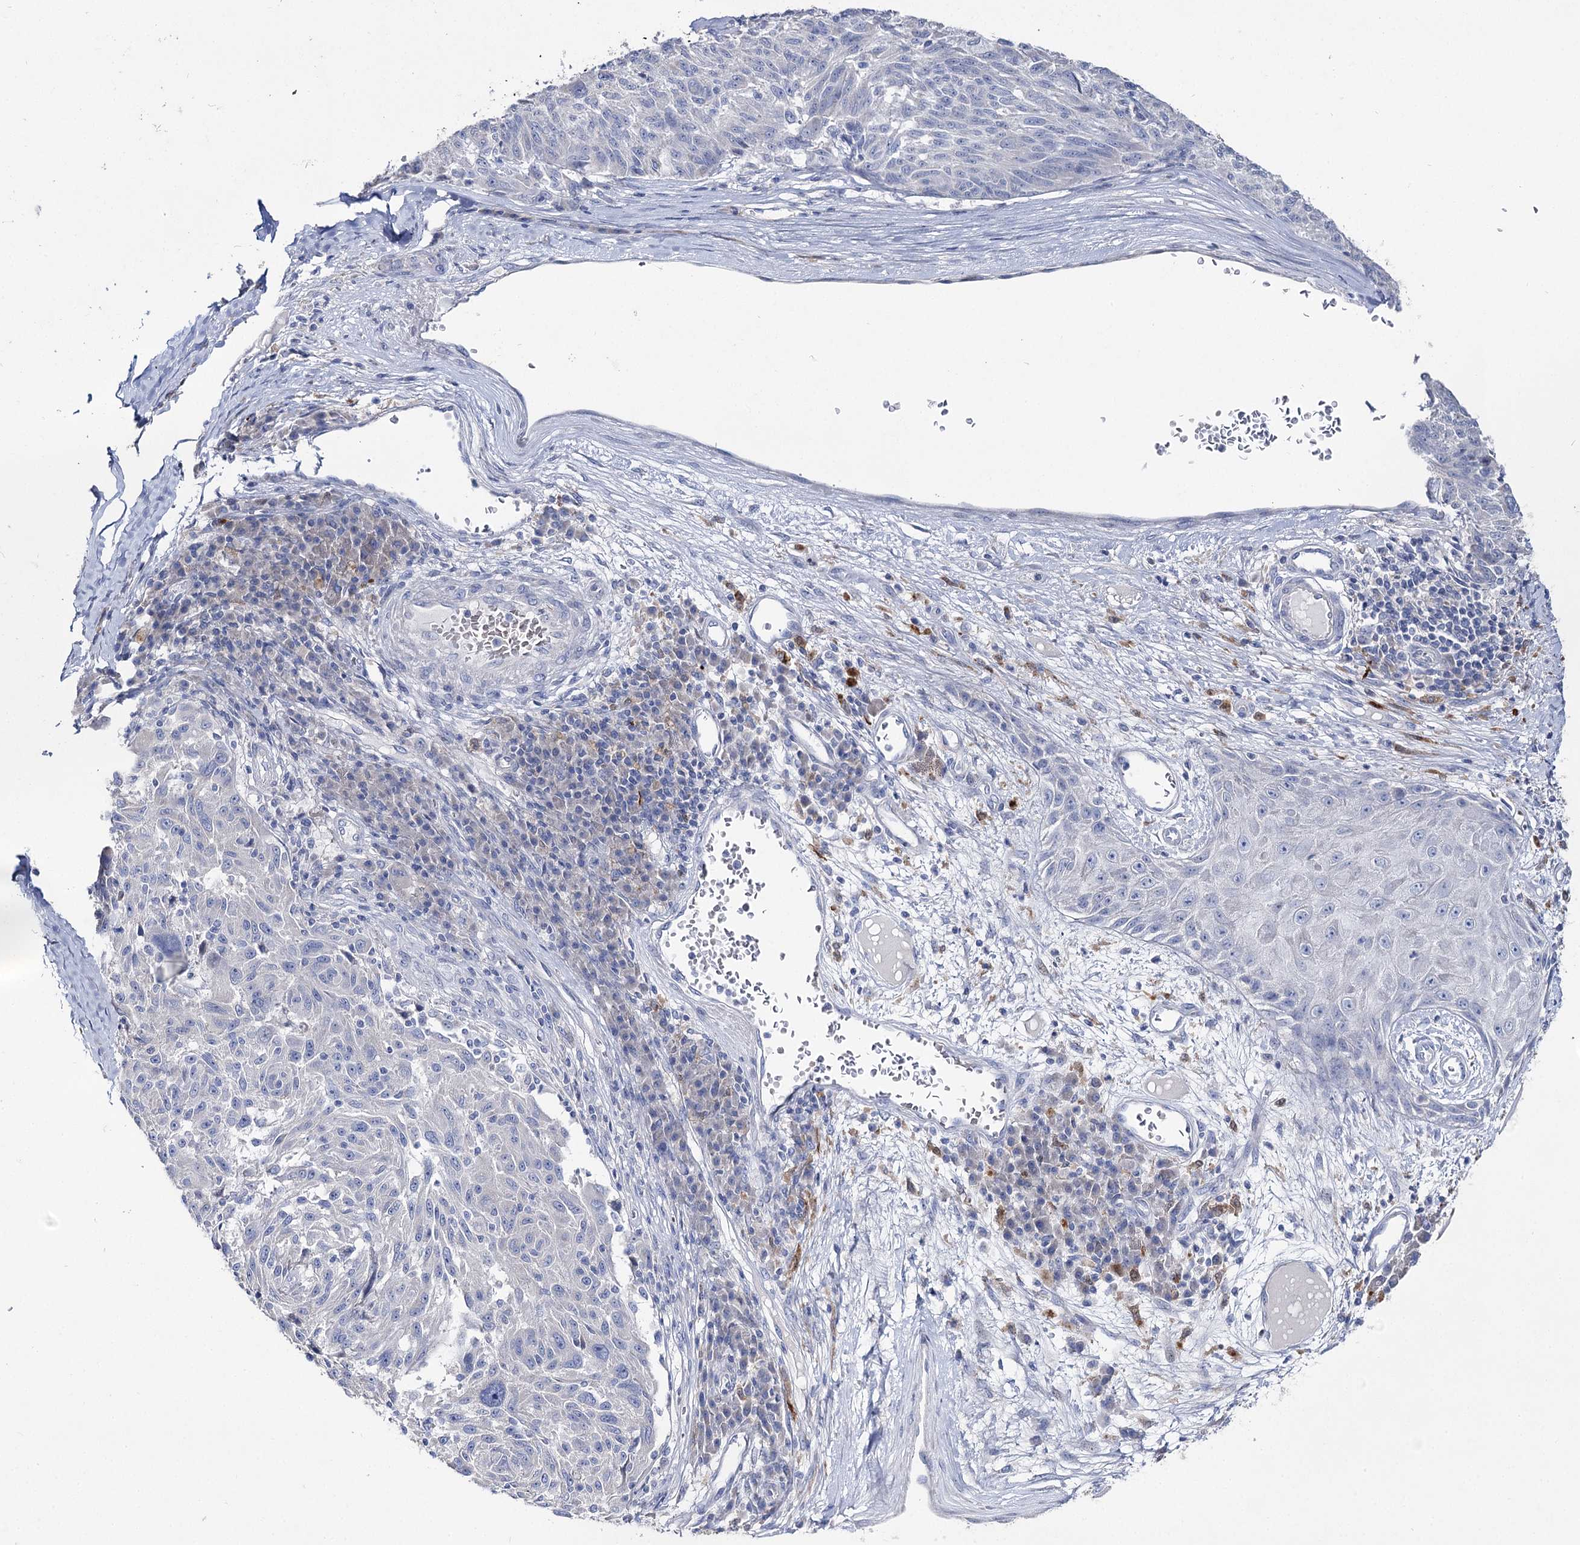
{"staining": {"intensity": "negative", "quantity": "none", "location": "none"}, "tissue": "melanoma", "cell_type": "Tumor cells", "image_type": "cancer", "snomed": [{"axis": "morphology", "description": "Malignant melanoma, NOS"}, {"axis": "topography", "description": "Skin"}], "caption": "The histopathology image reveals no significant staining in tumor cells of melanoma.", "gene": "NRAP", "patient": {"sex": "male", "age": 53}}